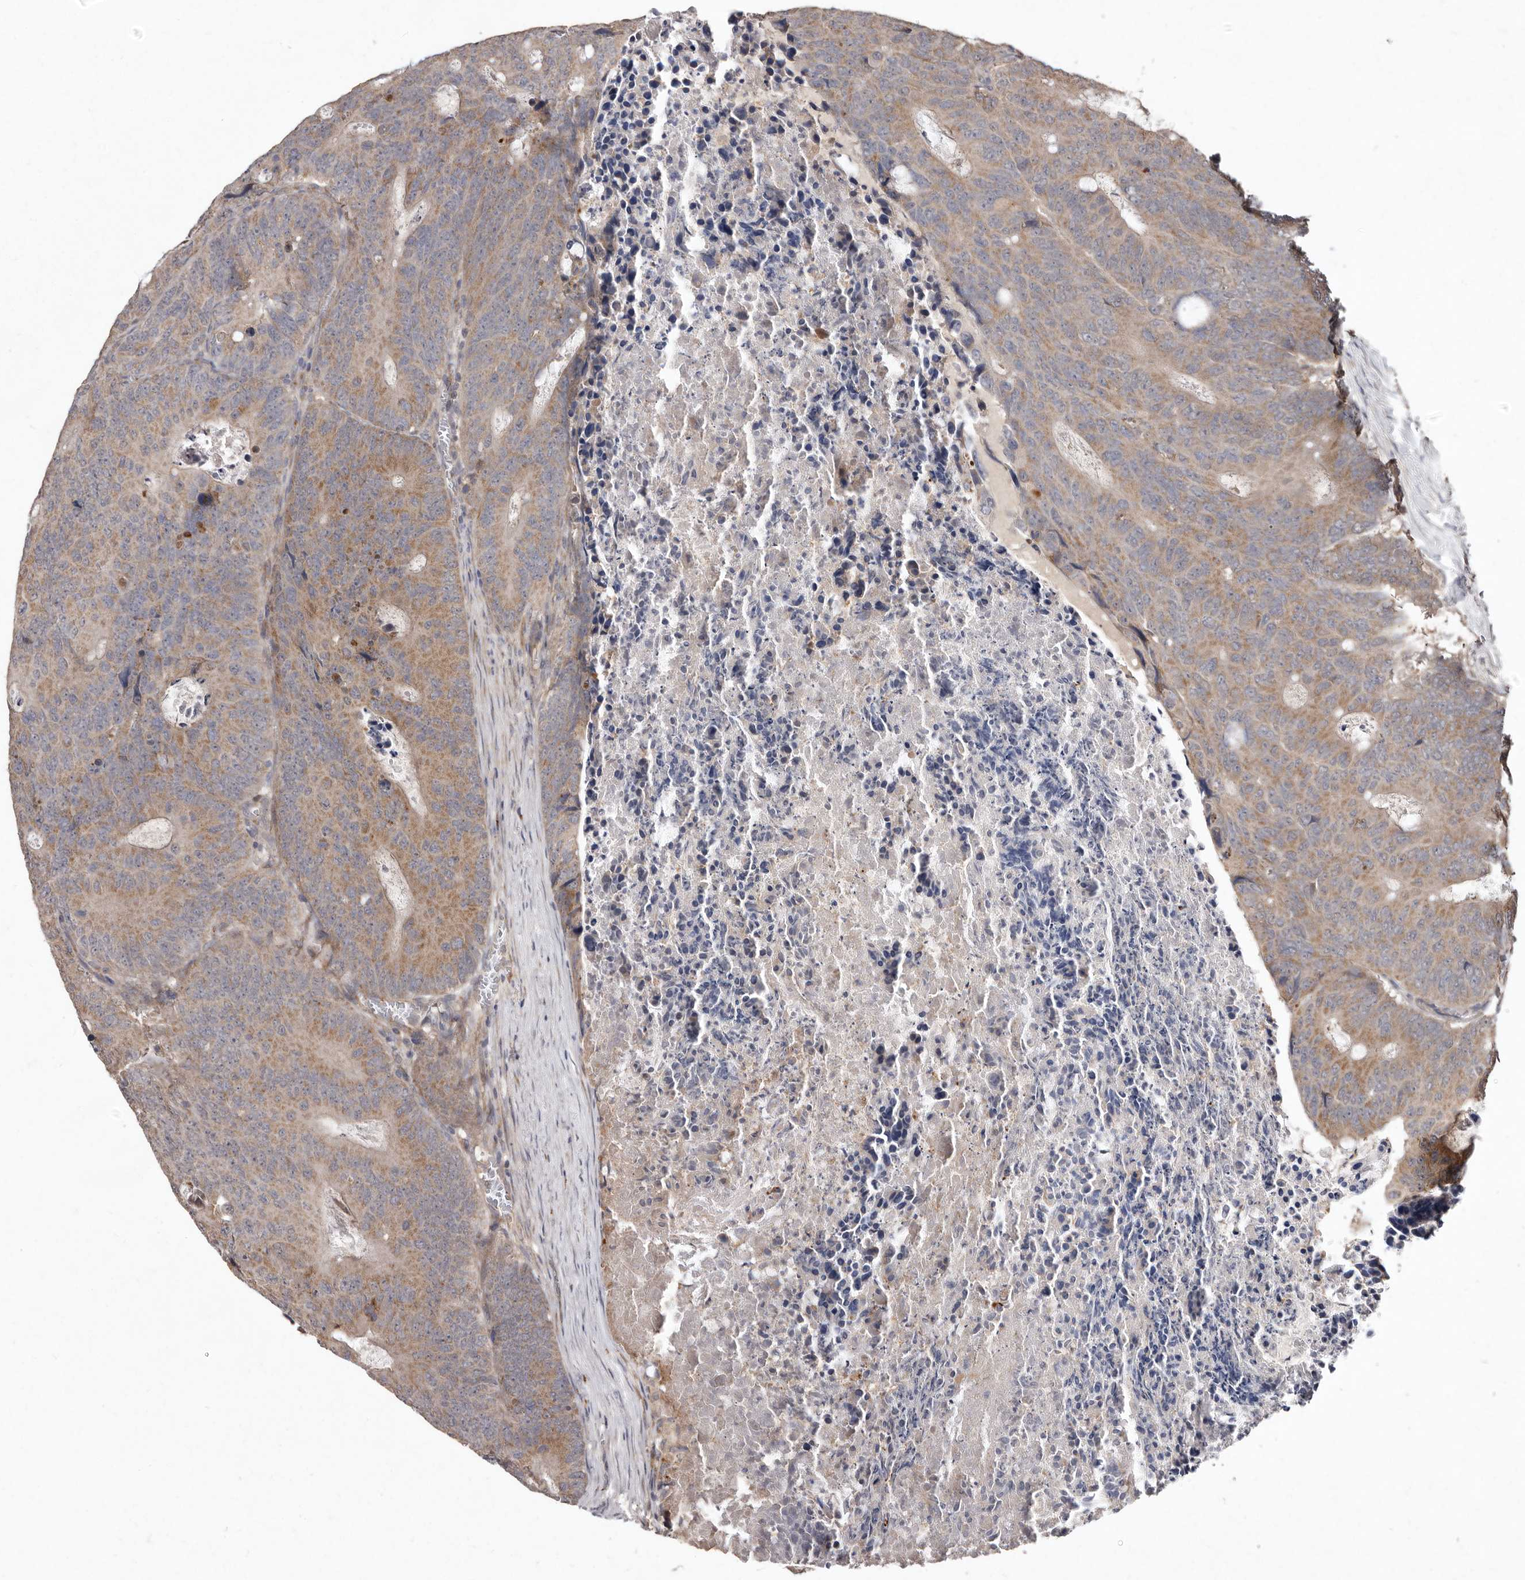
{"staining": {"intensity": "moderate", "quantity": ">75%", "location": "cytoplasmic/membranous"}, "tissue": "colorectal cancer", "cell_type": "Tumor cells", "image_type": "cancer", "snomed": [{"axis": "morphology", "description": "Adenocarcinoma, NOS"}, {"axis": "topography", "description": "Colon"}], "caption": "Immunohistochemistry (IHC) of colorectal adenocarcinoma exhibits medium levels of moderate cytoplasmic/membranous expression in about >75% of tumor cells.", "gene": "FLAD1", "patient": {"sex": "male", "age": 87}}